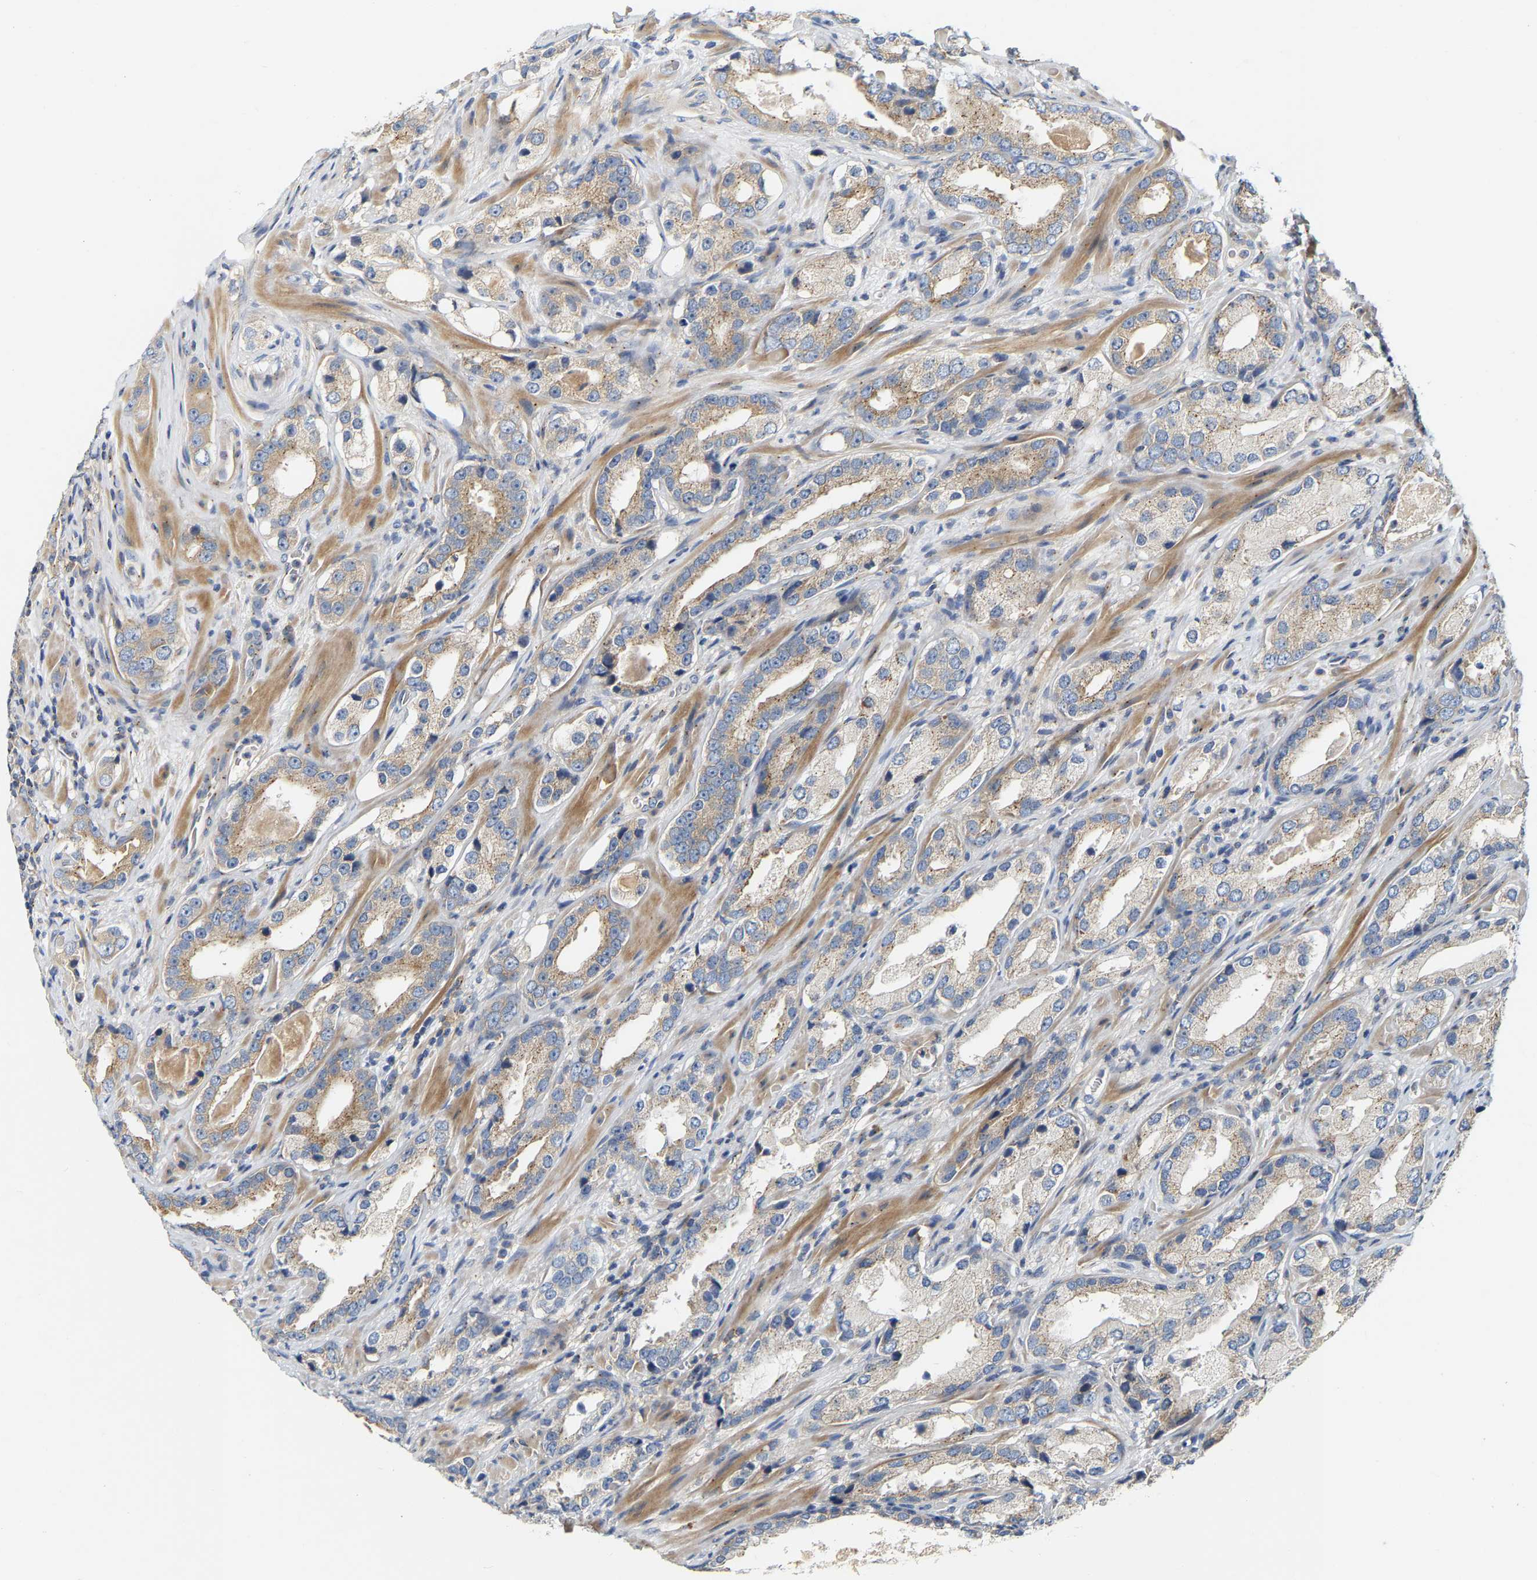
{"staining": {"intensity": "weak", "quantity": ">75%", "location": "cytoplasmic/membranous"}, "tissue": "prostate cancer", "cell_type": "Tumor cells", "image_type": "cancer", "snomed": [{"axis": "morphology", "description": "Adenocarcinoma, High grade"}, {"axis": "topography", "description": "Prostate"}], "caption": "Prostate cancer (high-grade adenocarcinoma) stained for a protein (brown) demonstrates weak cytoplasmic/membranous positive expression in about >75% of tumor cells.", "gene": "PCNT", "patient": {"sex": "male", "age": 63}}